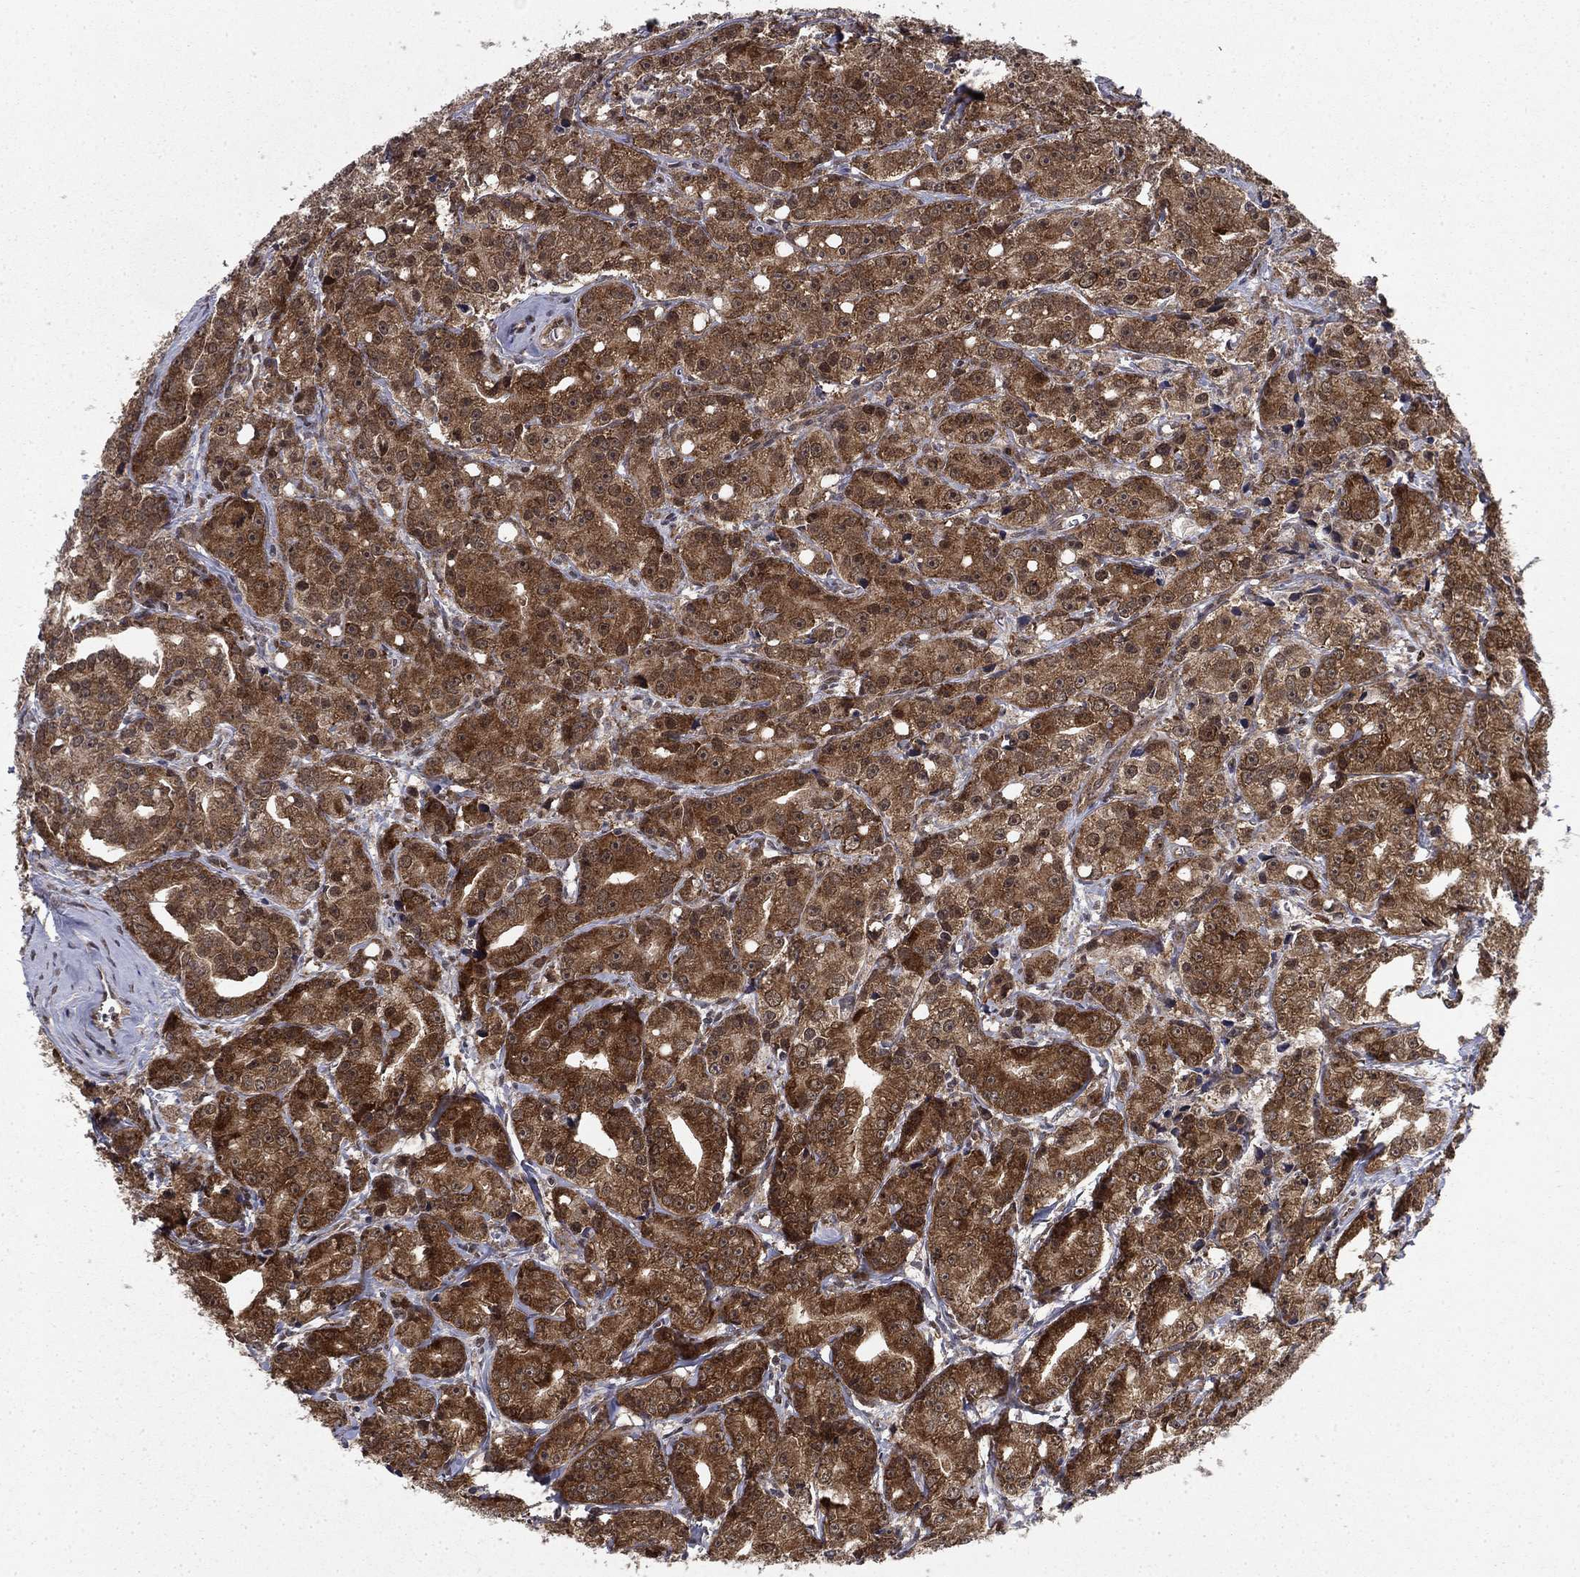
{"staining": {"intensity": "strong", "quantity": "25%-75%", "location": "cytoplasmic/membranous"}, "tissue": "prostate cancer", "cell_type": "Tumor cells", "image_type": "cancer", "snomed": [{"axis": "morphology", "description": "Adenocarcinoma, Medium grade"}, {"axis": "topography", "description": "Prostate"}], "caption": "Protein analysis of prostate cancer (medium-grade adenocarcinoma) tissue displays strong cytoplasmic/membranous positivity in approximately 25%-75% of tumor cells.", "gene": "DNAJA1", "patient": {"sex": "male", "age": 74}}